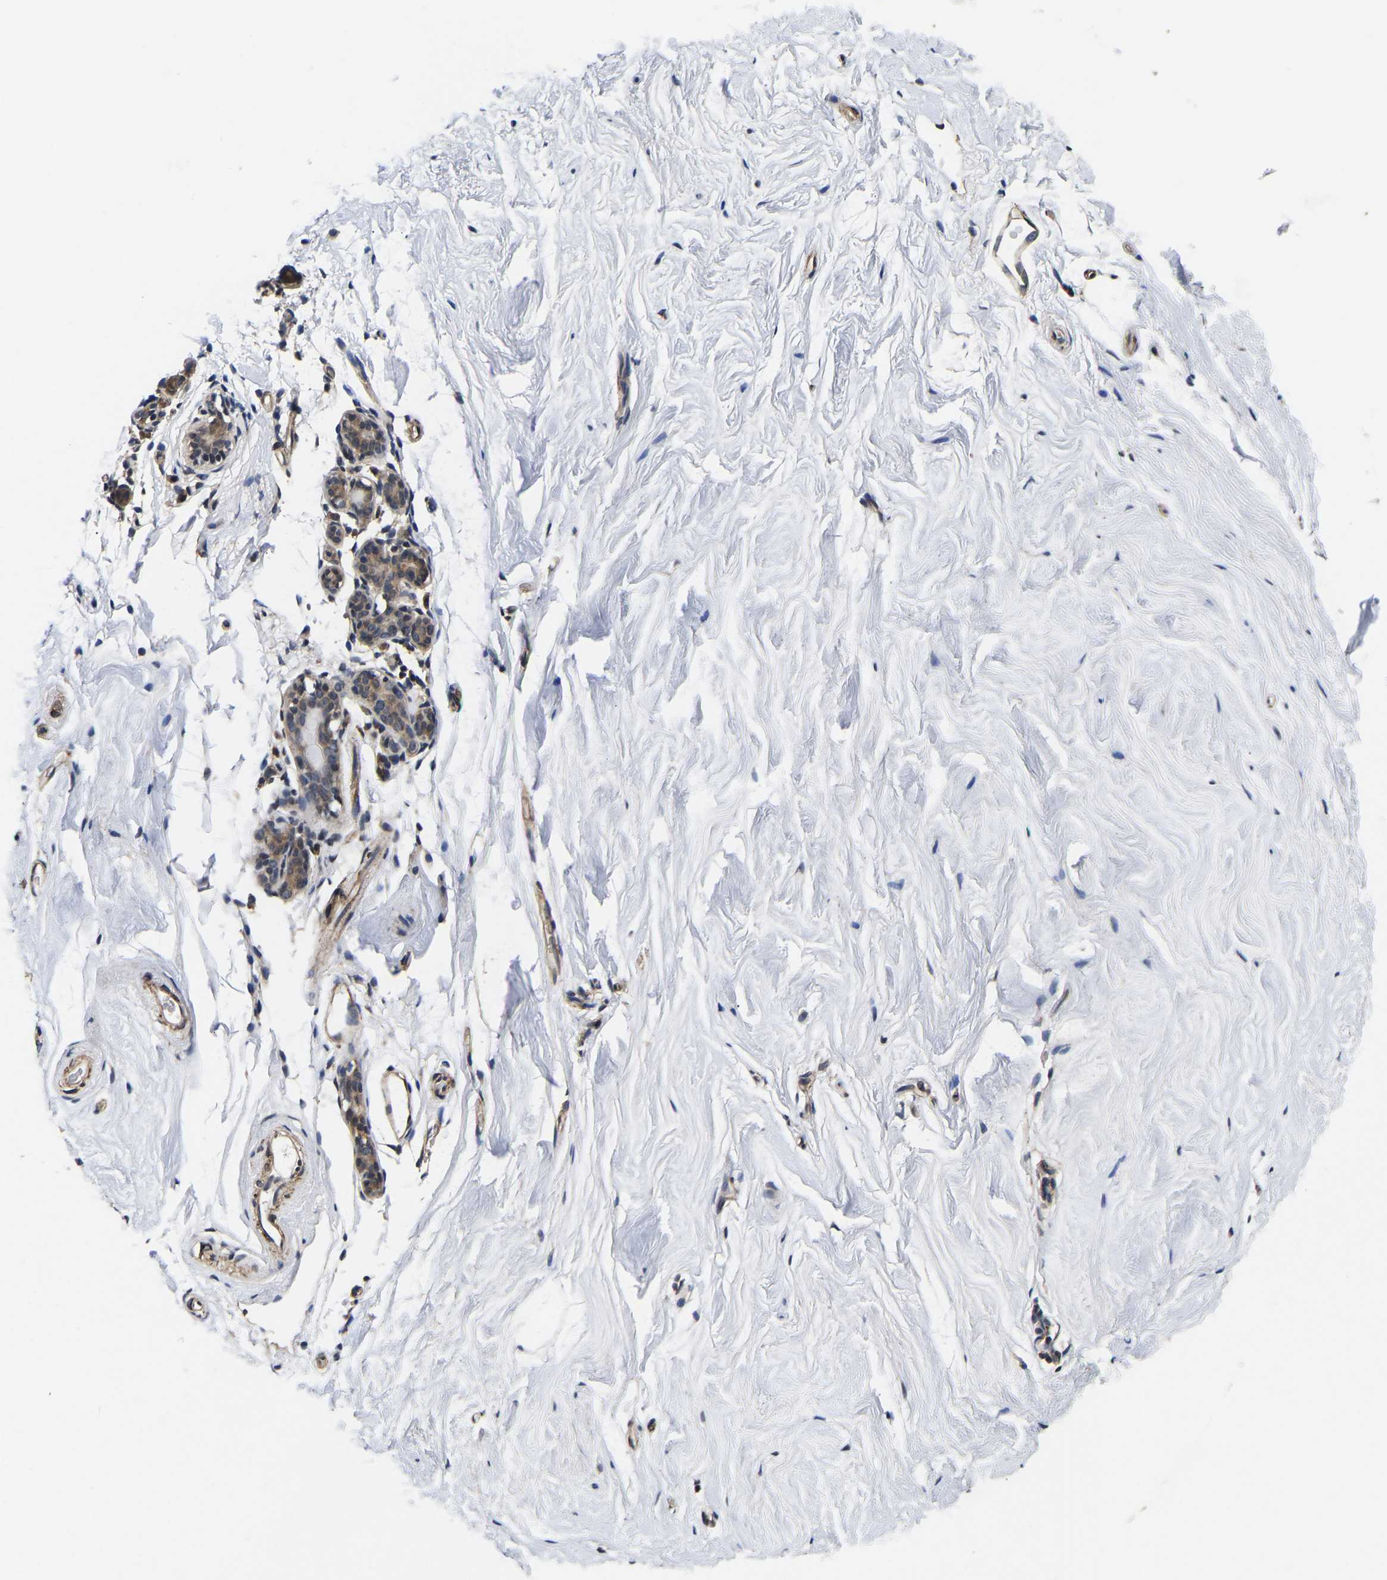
{"staining": {"intensity": "negative", "quantity": "none", "location": "none"}, "tissue": "breast", "cell_type": "Adipocytes", "image_type": "normal", "snomed": [{"axis": "morphology", "description": "Normal tissue, NOS"}, {"axis": "topography", "description": "Breast"}], "caption": "DAB (3,3'-diaminobenzidine) immunohistochemical staining of normal breast reveals no significant expression in adipocytes. The staining was performed using DAB (3,3'-diaminobenzidine) to visualize the protein expression in brown, while the nuclei were stained in blue with hematoxylin (Magnification: 20x).", "gene": "METTL16", "patient": {"sex": "female", "age": 62}}